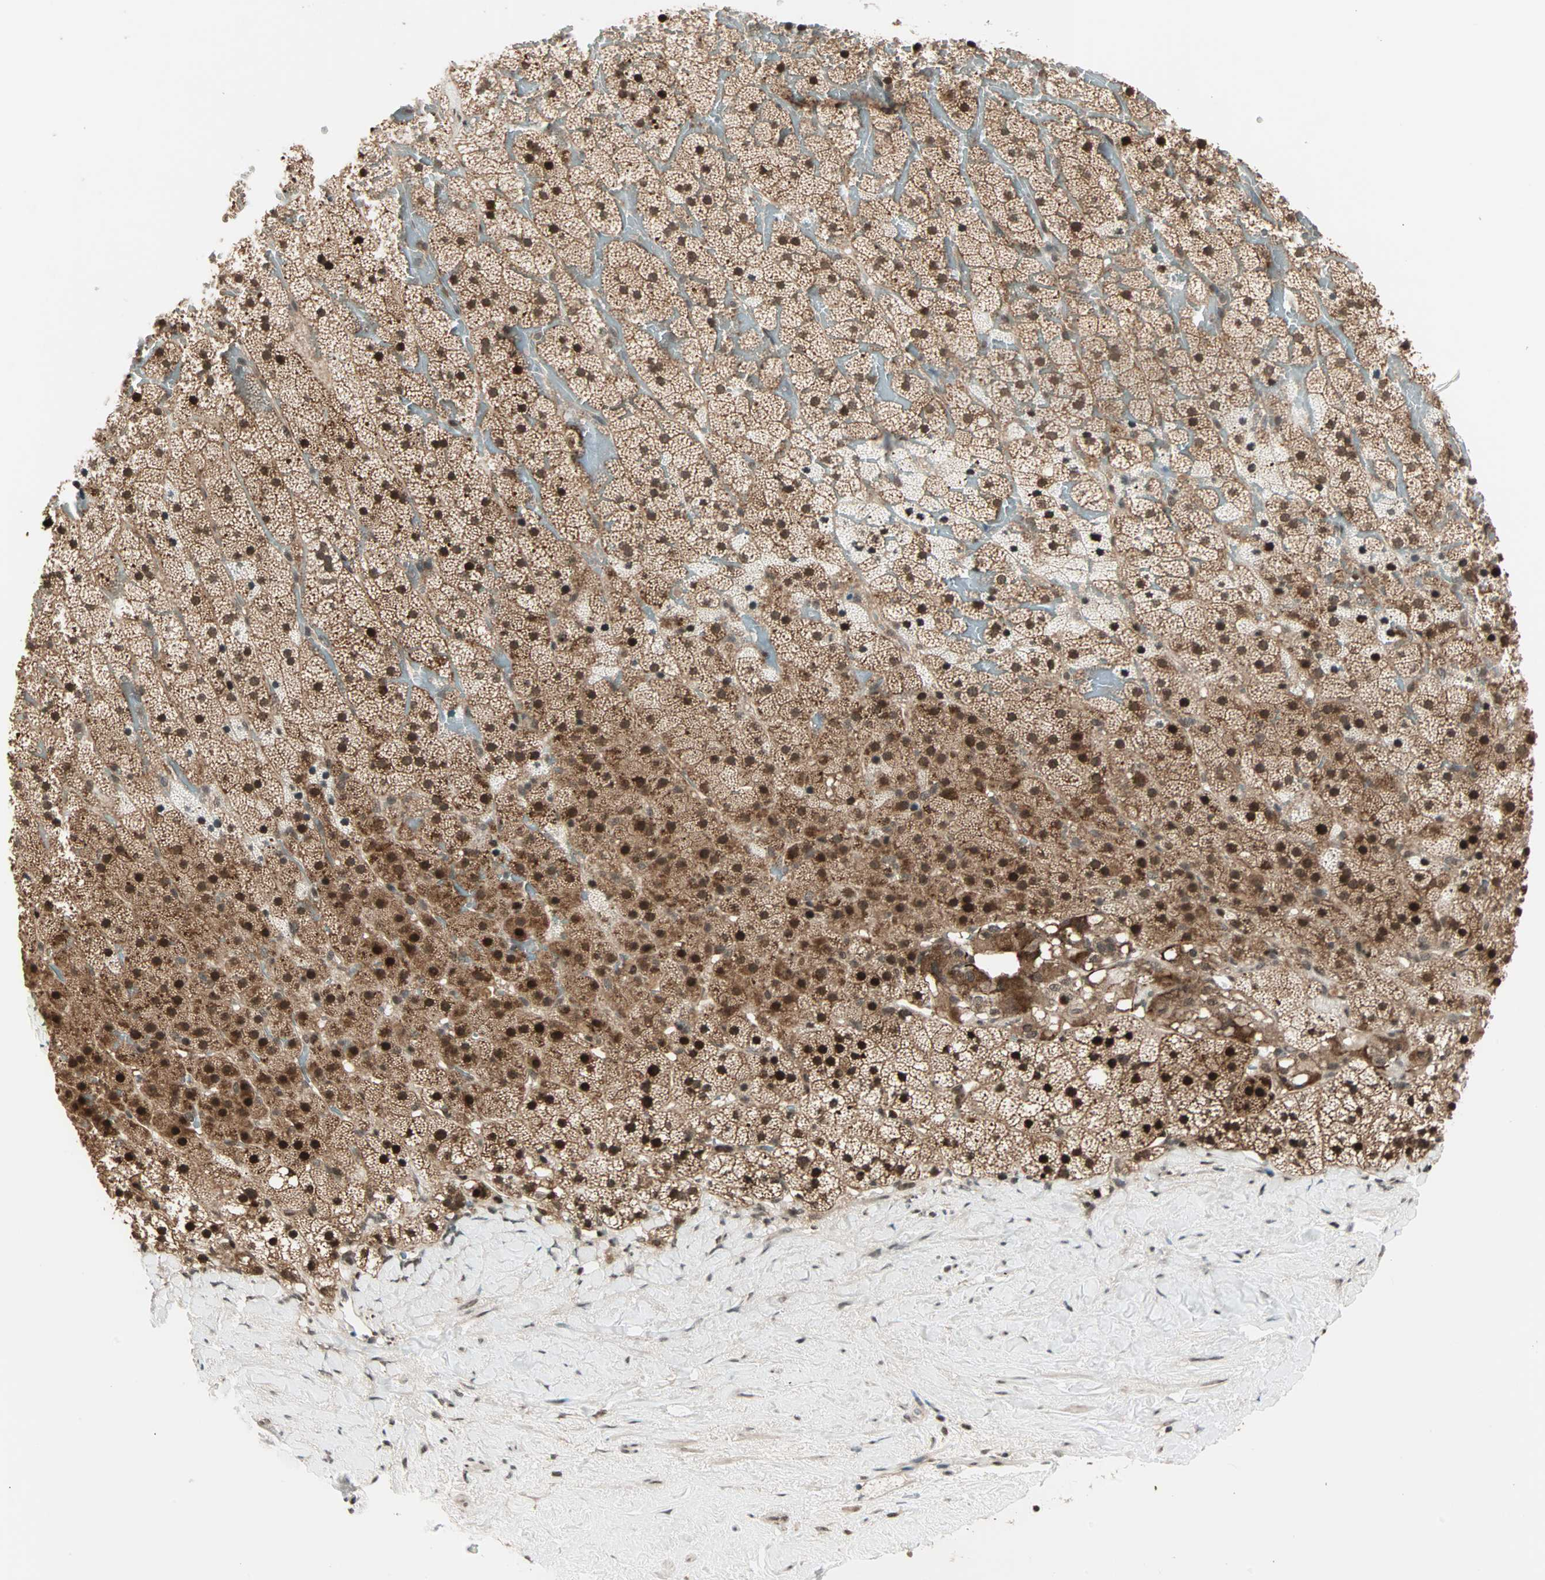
{"staining": {"intensity": "strong", "quantity": ">75%", "location": "cytoplasmic/membranous,nuclear"}, "tissue": "adrenal gland", "cell_type": "Glandular cells", "image_type": "normal", "snomed": [{"axis": "morphology", "description": "Normal tissue, NOS"}, {"axis": "topography", "description": "Adrenal gland"}], "caption": "Immunohistochemistry (IHC) staining of benign adrenal gland, which demonstrates high levels of strong cytoplasmic/membranous,nuclear expression in approximately >75% of glandular cells indicating strong cytoplasmic/membranous,nuclear protein expression. The staining was performed using DAB (3,3'-diaminobenzidine) (brown) for protein detection and nuclei were counterstained in hematoxylin (blue).", "gene": "ZNF44", "patient": {"sex": "male", "age": 35}}